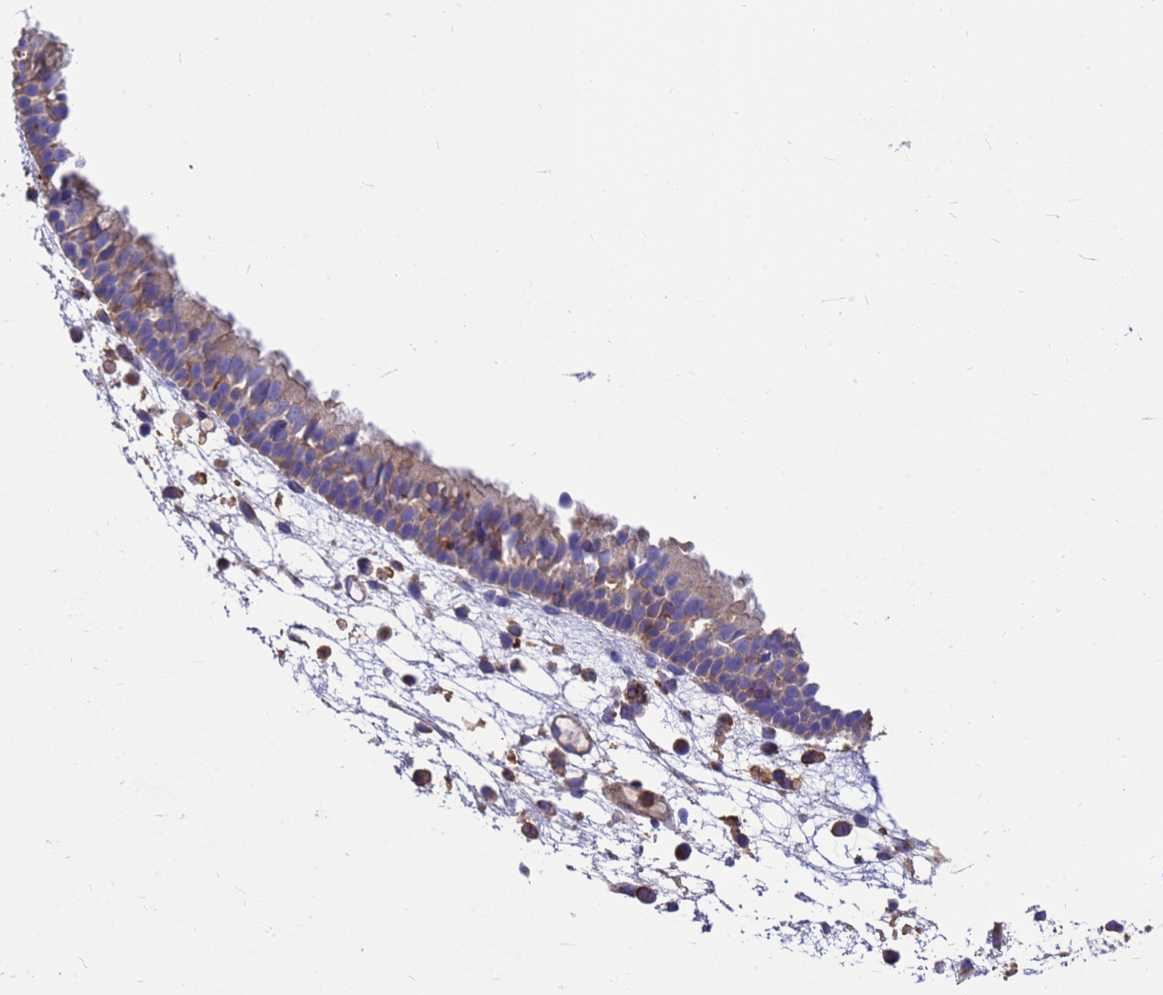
{"staining": {"intensity": "weak", "quantity": "<25%", "location": "cytoplasmic/membranous"}, "tissue": "nasopharynx", "cell_type": "Respiratory epithelial cells", "image_type": "normal", "snomed": [{"axis": "morphology", "description": "Normal tissue, NOS"}, {"axis": "morphology", "description": "Inflammation, NOS"}, {"axis": "morphology", "description": "Malignant melanoma, Metastatic site"}, {"axis": "topography", "description": "Nasopharynx"}], "caption": "The immunohistochemistry image has no significant positivity in respiratory epithelial cells of nasopharynx.", "gene": "ZNF235", "patient": {"sex": "male", "age": 70}}